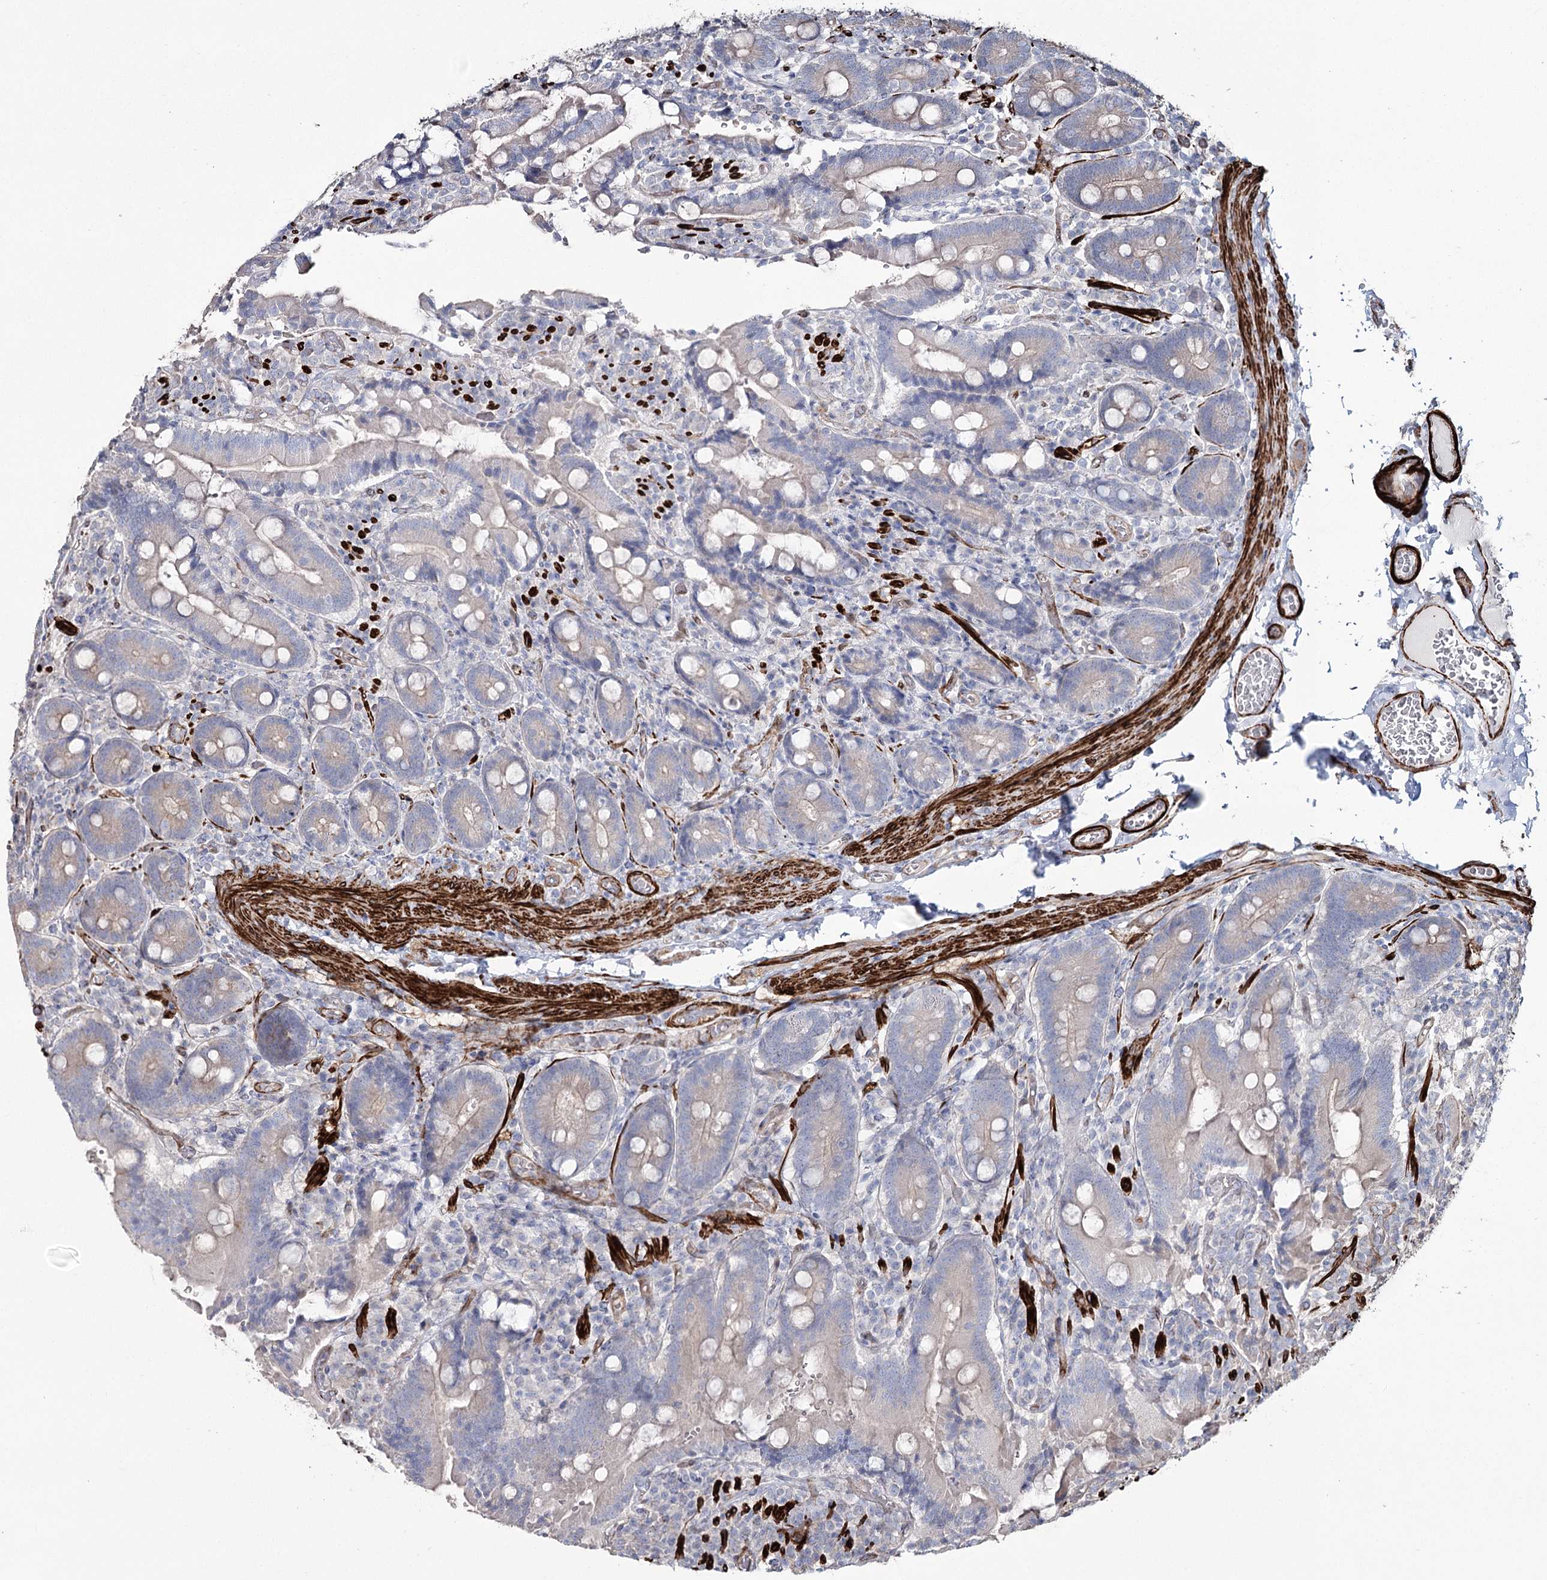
{"staining": {"intensity": "negative", "quantity": "none", "location": "none"}, "tissue": "duodenum", "cell_type": "Glandular cells", "image_type": "normal", "snomed": [{"axis": "morphology", "description": "Normal tissue, NOS"}, {"axis": "topography", "description": "Duodenum"}], "caption": "Glandular cells are negative for protein expression in normal human duodenum. The staining is performed using DAB brown chromogen with nuclei counter-stained in using hematoxylin.", "gene": "SUMF1", "patient": {"sex": "female", "age": 62}}